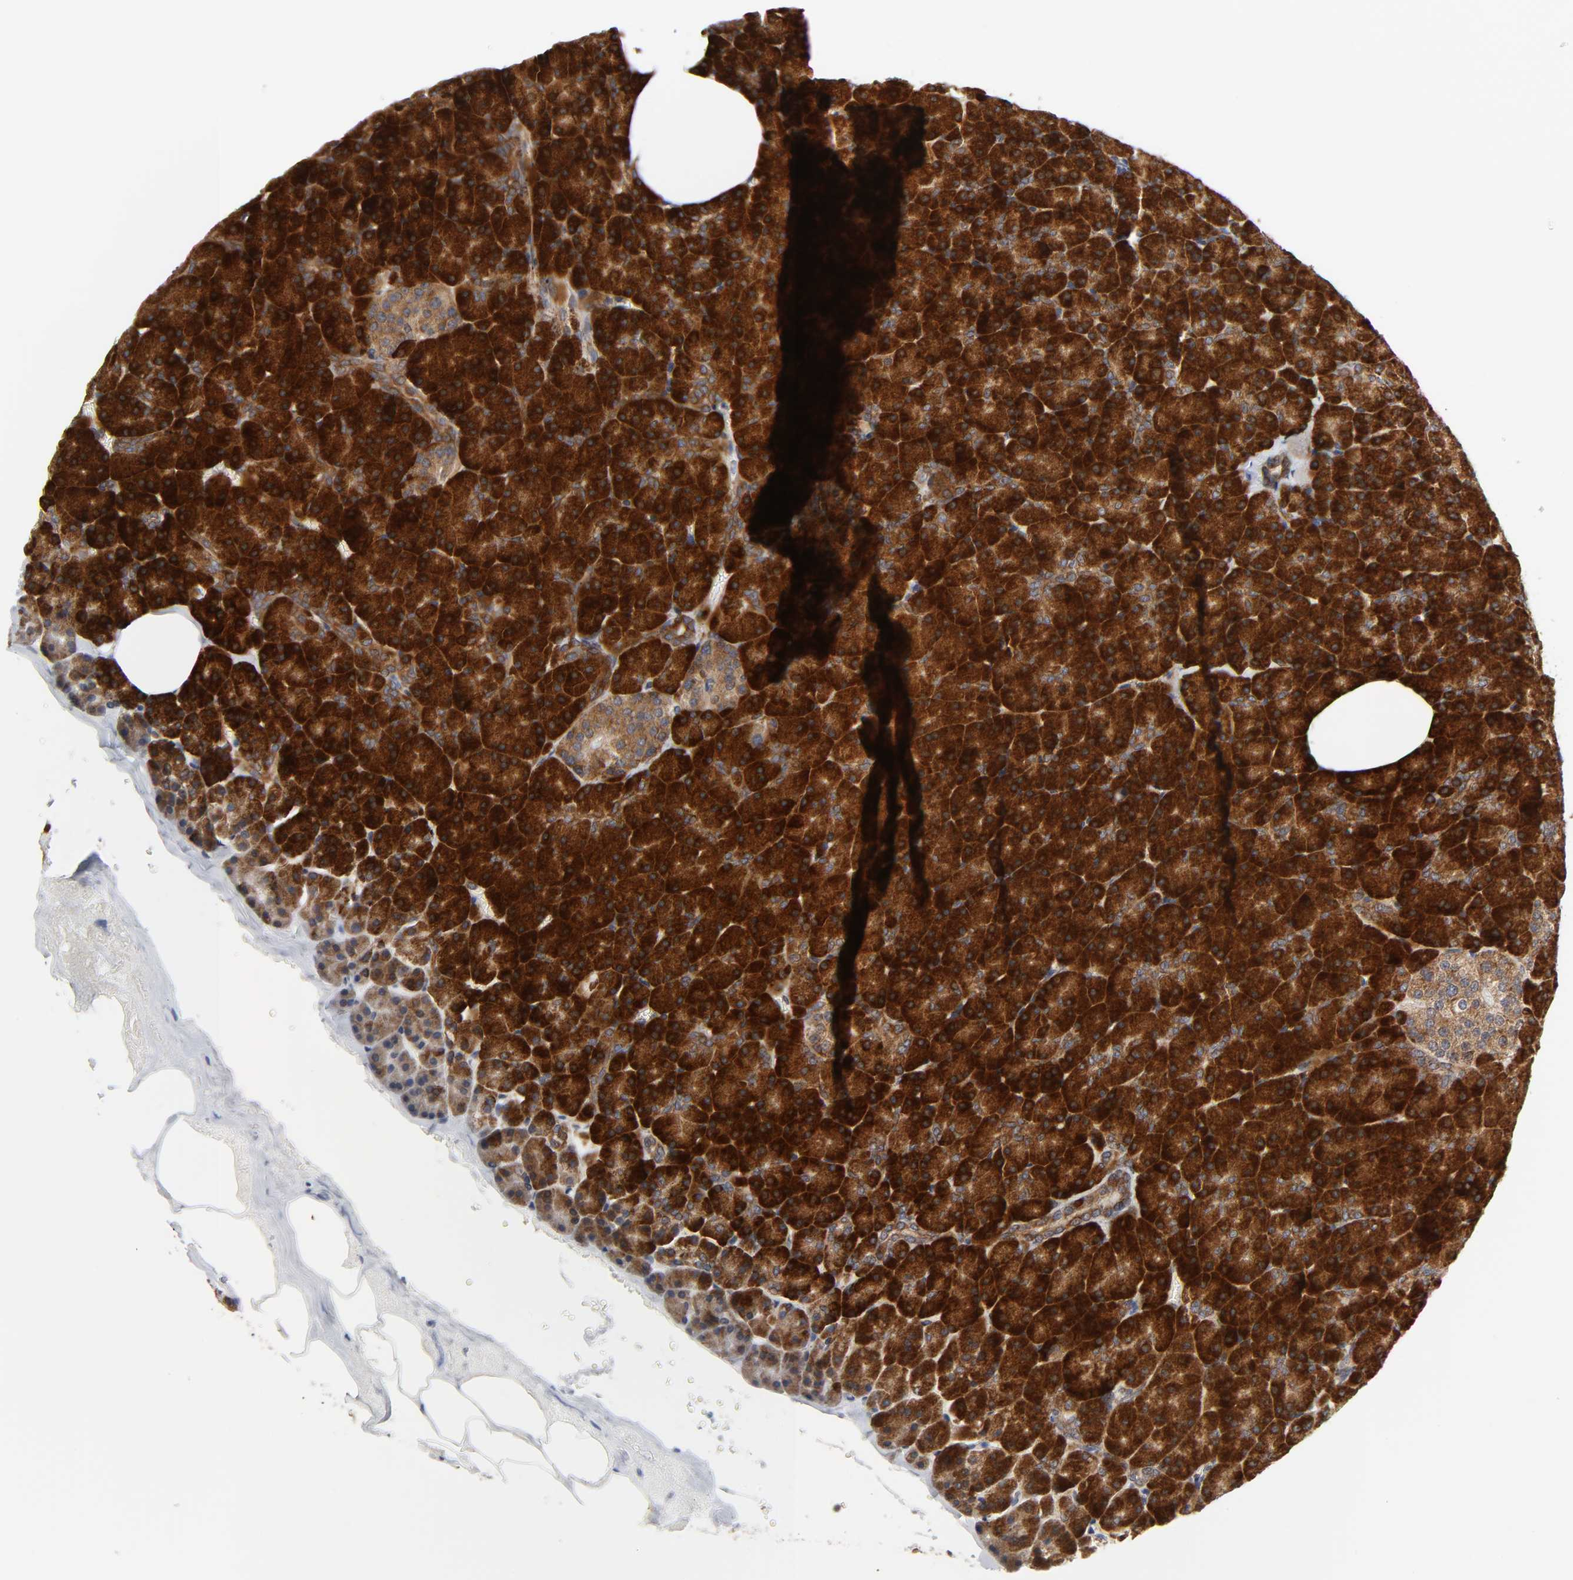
{"staining": {"intensity": "strong", "quantity": ">75%", "location": "cytoplasmic/membranous"}, "tissue": "pancreas", "cell_type": "Exocrine glandular cells", "image_type": "normal", "snomed": [{"axis": "morphology", "description": "Normal tissue, NOS"}, {"axis": "topography", "description": "Pancreas"}], "caption": "Immunohistochemistry (IHC) of benign human pancreas exhibits high levels of strong cytoplasmic/membranous staining in about >75% of exocrine glandular cells.", "gene": "BAX", "patient": {"sex": "female", "age": 35}}